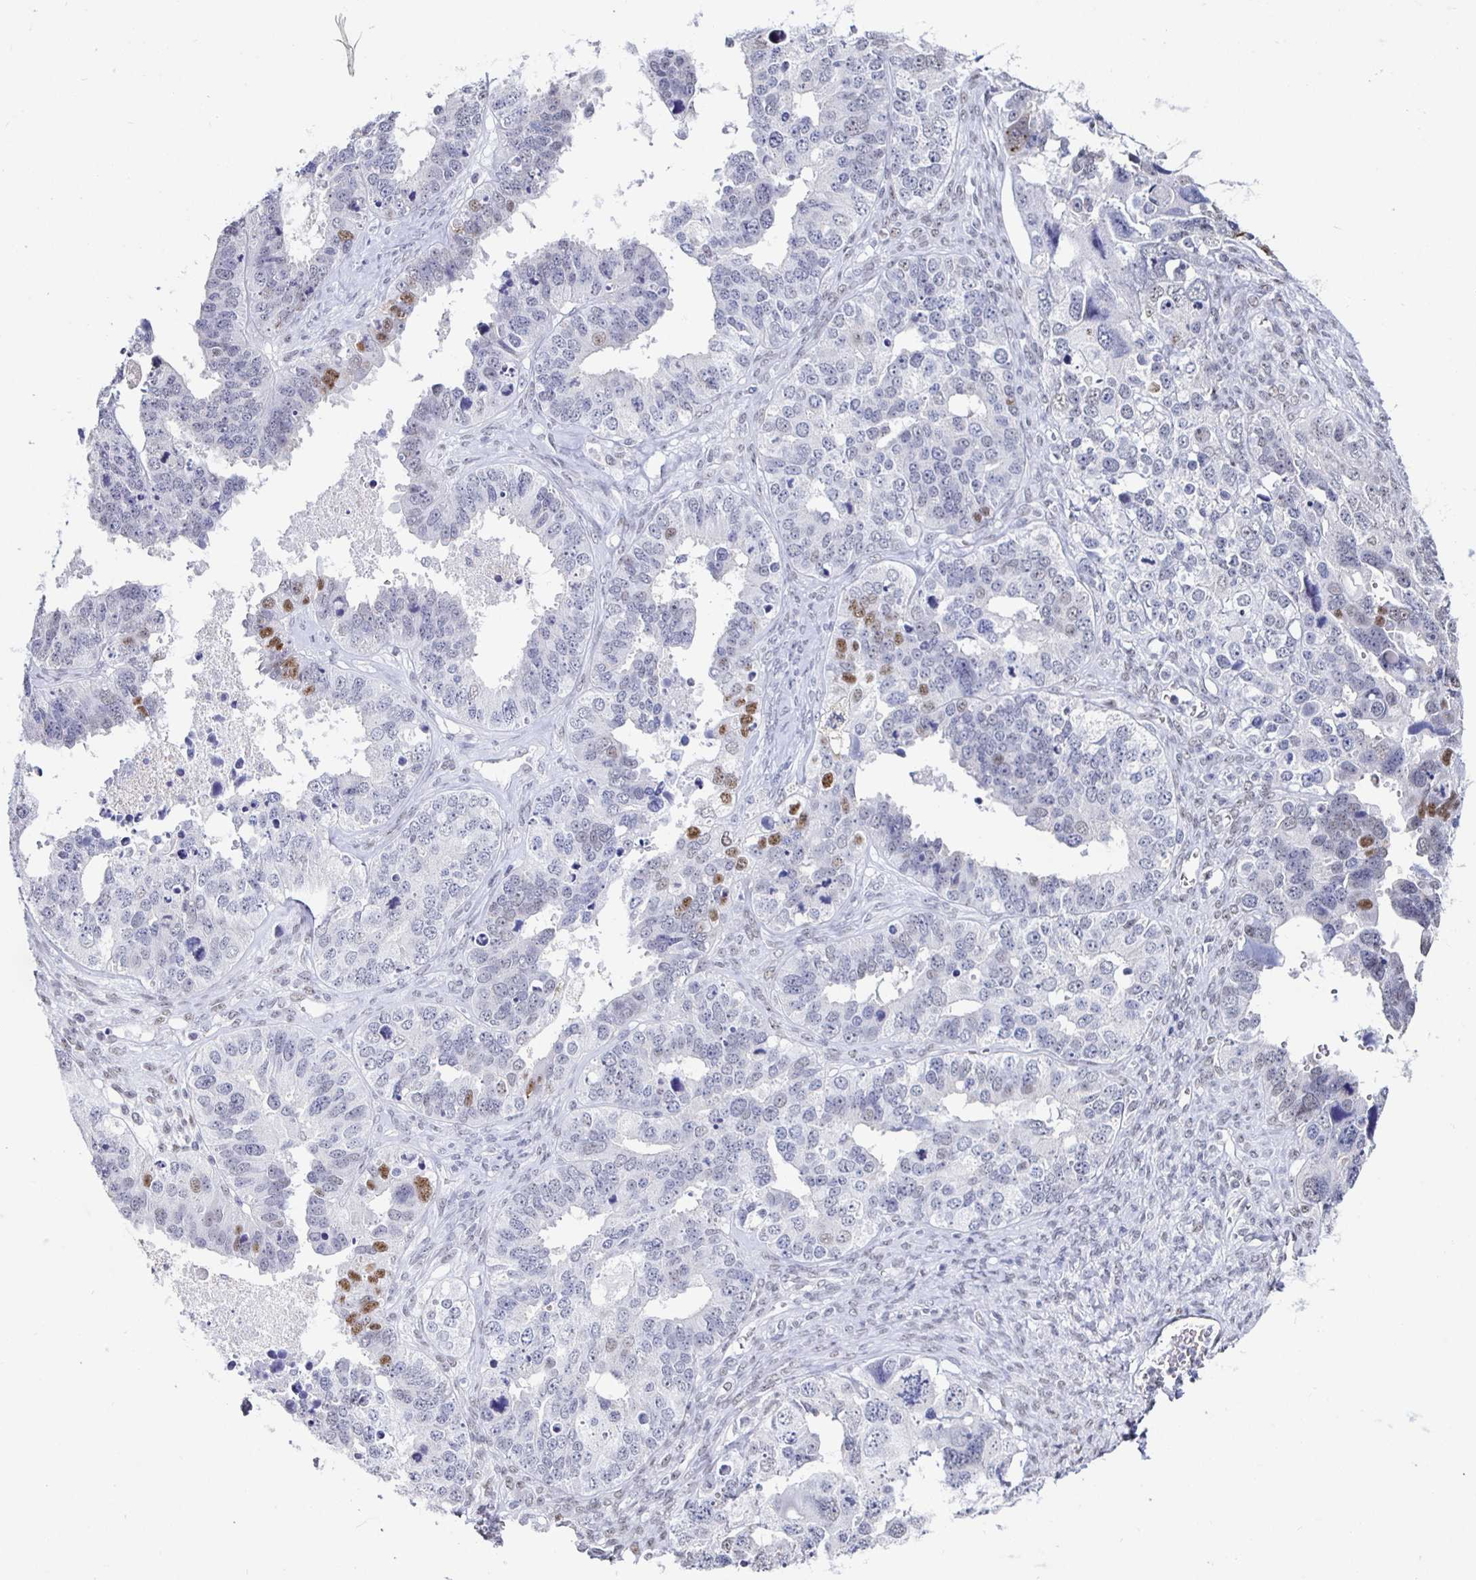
{"staining": {"intensity": "moderate", "quantity": "<25%", "location": "nuclear"}, "tissue": "ovarian cancer", "cell_type": "Tumor cells", "image_type": "cancer", "snomed": [{"axis": "morphology", "description": "Cystadenocarcinoma, serous, NOS"}, {"axis": "topography", "description": "Ovary"}], "caption": "Immunohistochemical staining of human serous cystadenocarcinoma (ovarian) displays low levels of moderate nuclear expression in about <25% of tumor cells.", "gene": "DDX39B", "patient": {"sex": "female", "age": 76}}